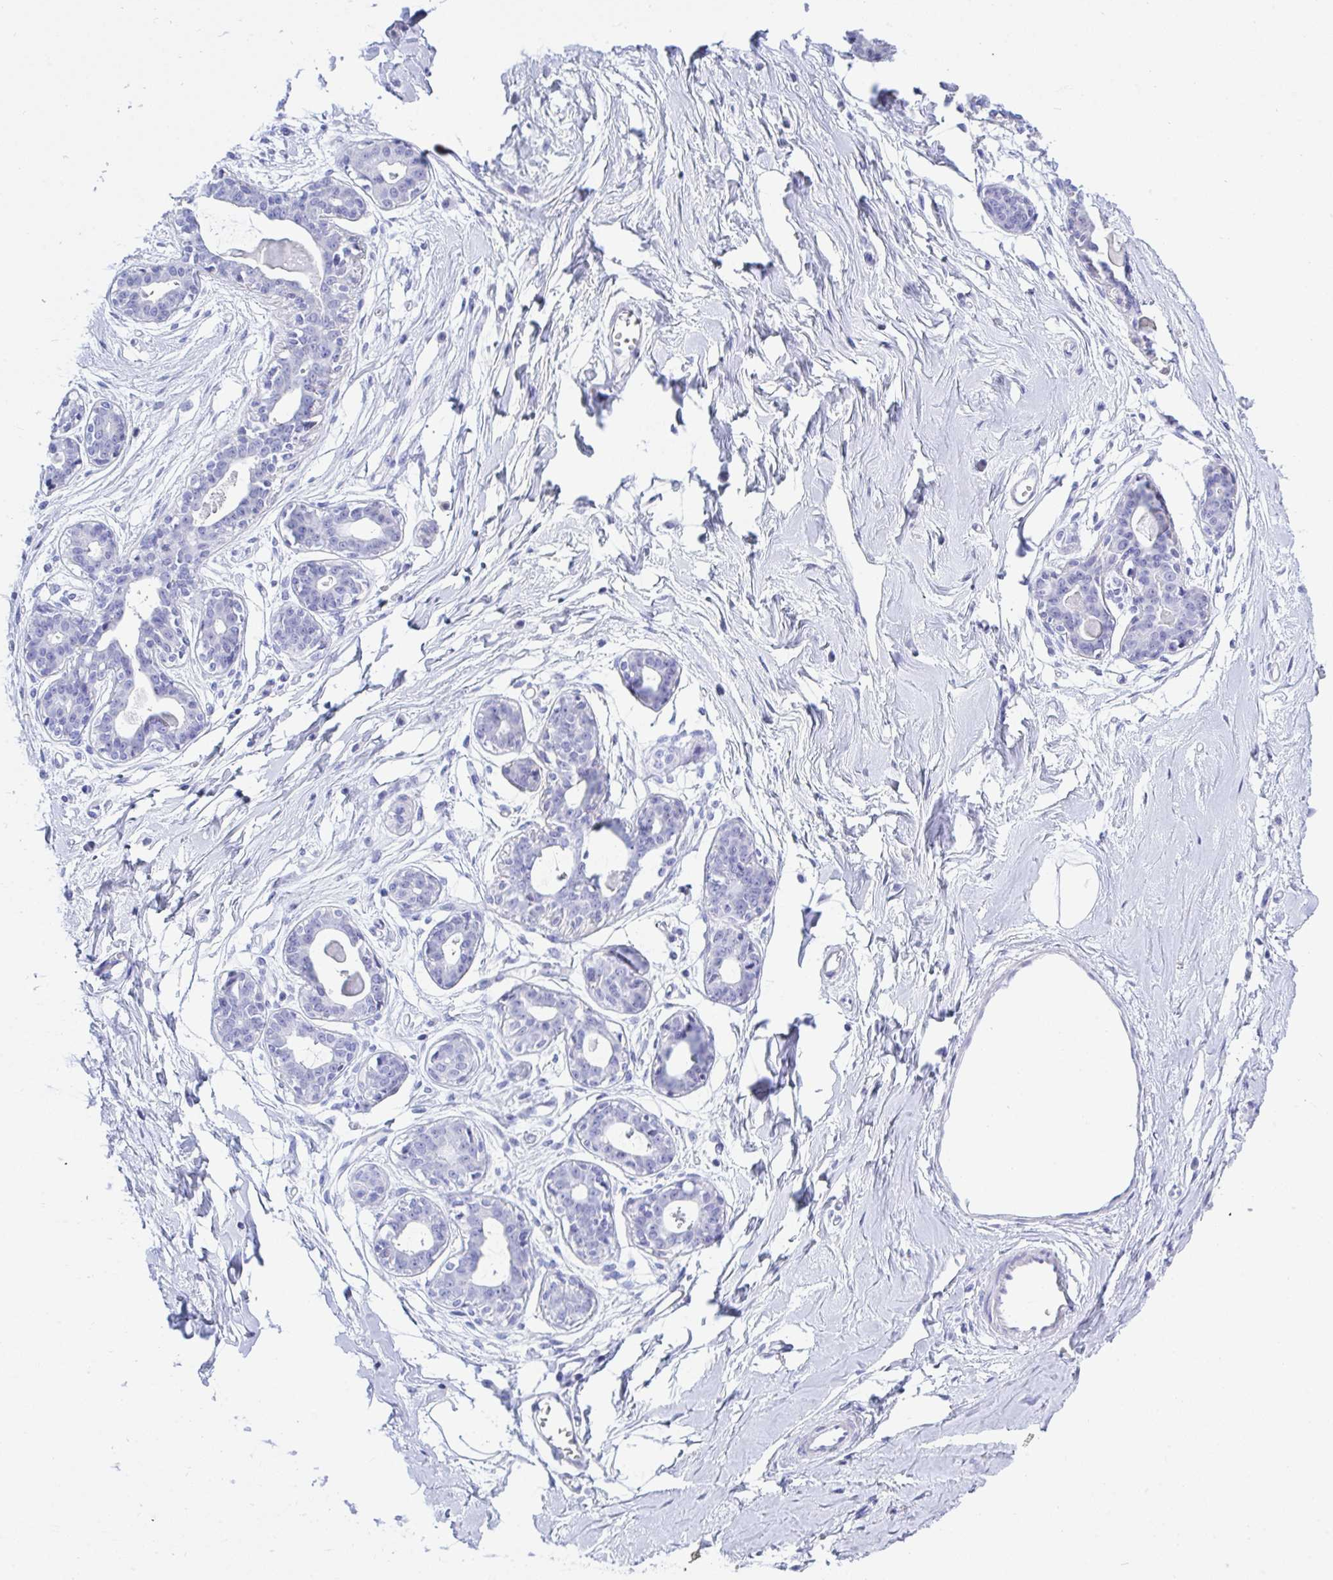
{"staining": {"intensity": "negative", "quantity": "none", "location": "none"}, "tissue": "breast", "cell_type": "Adipocytes", "image_type": "normal", "snomed": [{"axis": "morphology", "description": "Normal tissue, NOS"}, {"axis": "topography", "description": "Breast"}], "caption": "Protein analysis of benign breast shows no significant expression in adipocytes.", "gene": "FRMD3", "patient": {"sex": "female", "age": 45}}